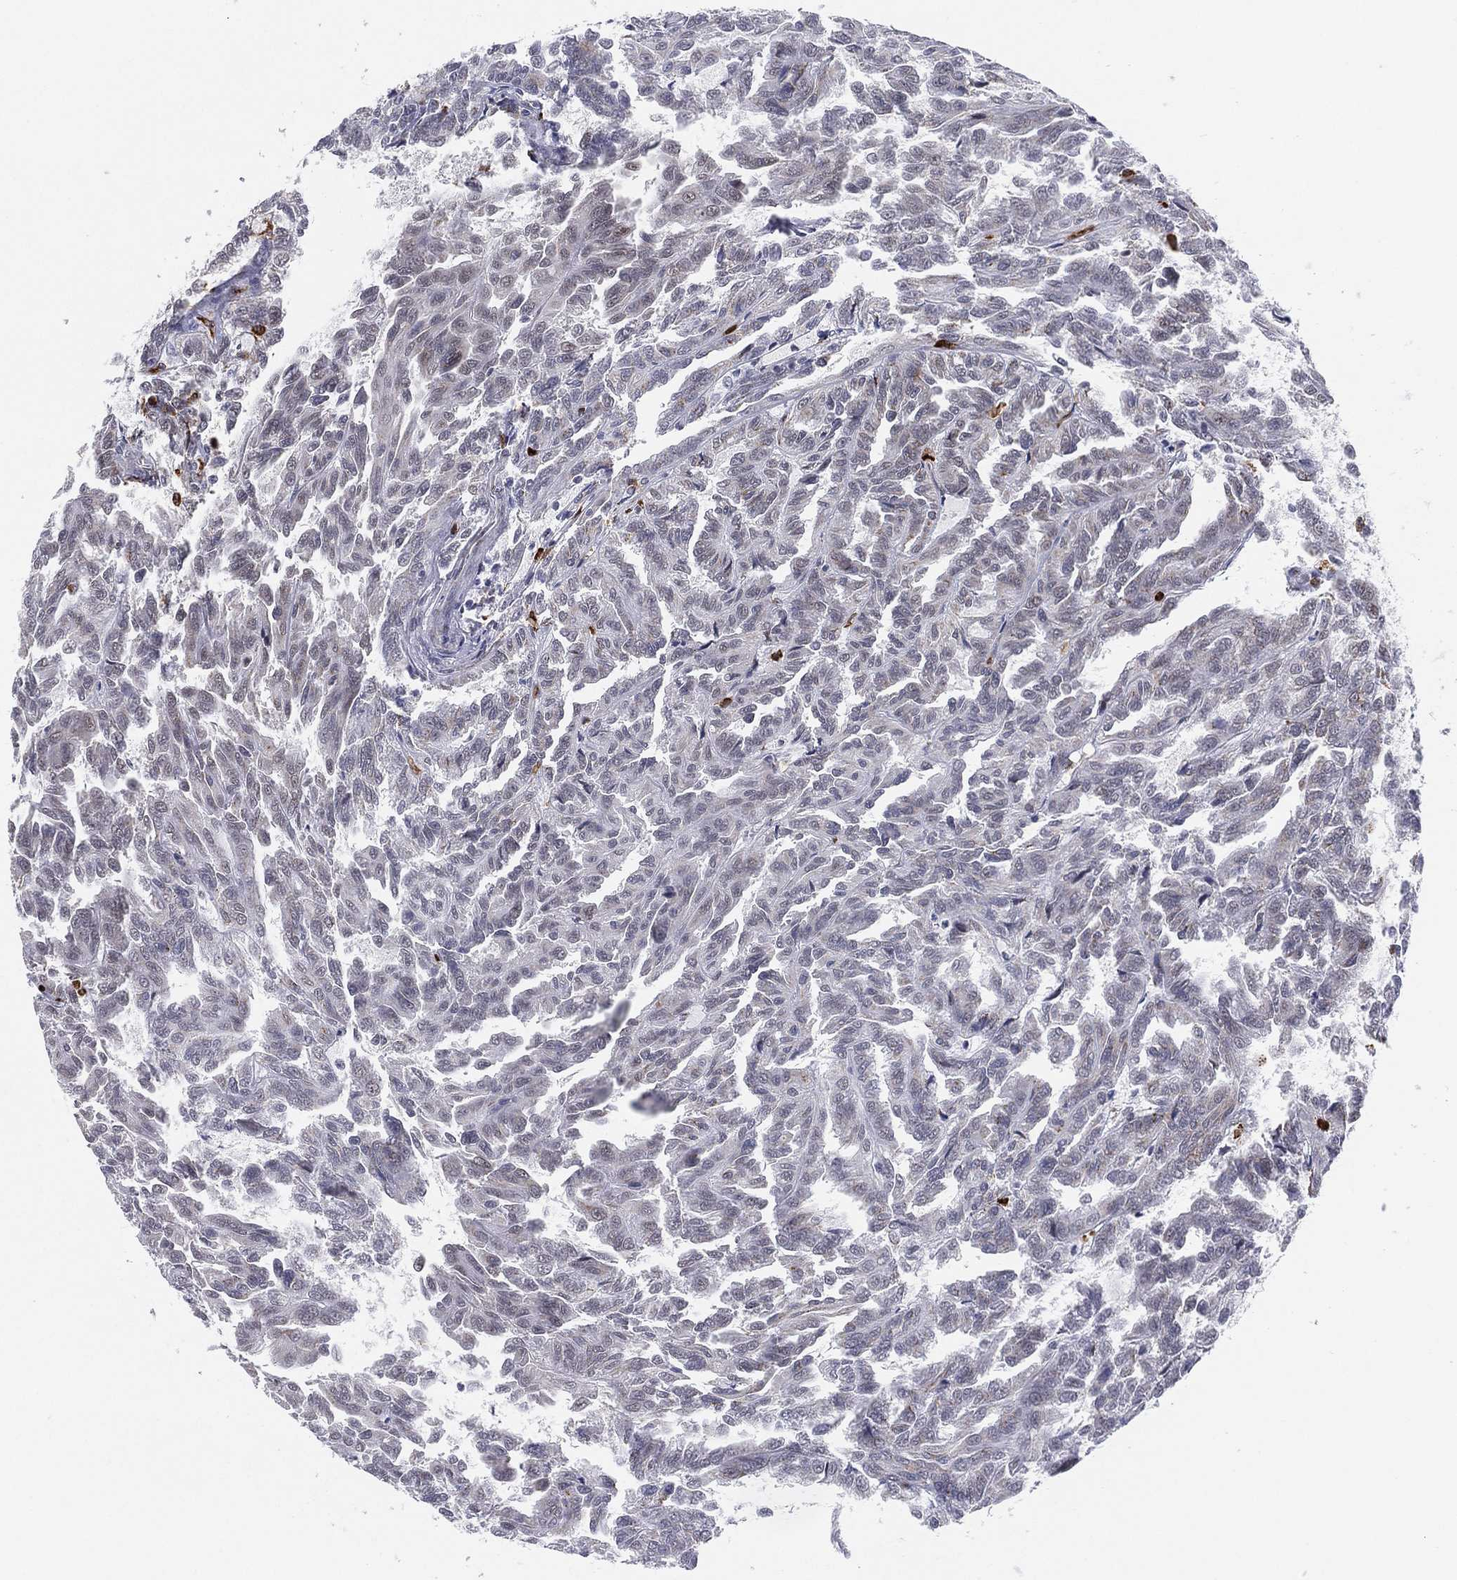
{"staining": {"intensity": "negative", "quantity": "none", "location": "none"}, "tissue": "renal cancer", "cell_type": "Tumor cells", "image_type": "cancer", "snomed": [{"axis": "morphology", "description": "Adenocarcinoma, NOS"}, {"axis": "topography", "description": "Kidney"}], "caption": "A high-resolution micrograph shows immunohistochemistry staining of renal adenocarcinoma, which displays no significant expression in tumor cells.", "gene": "CD177", "patient": {"sex": "male", "age": 79}}